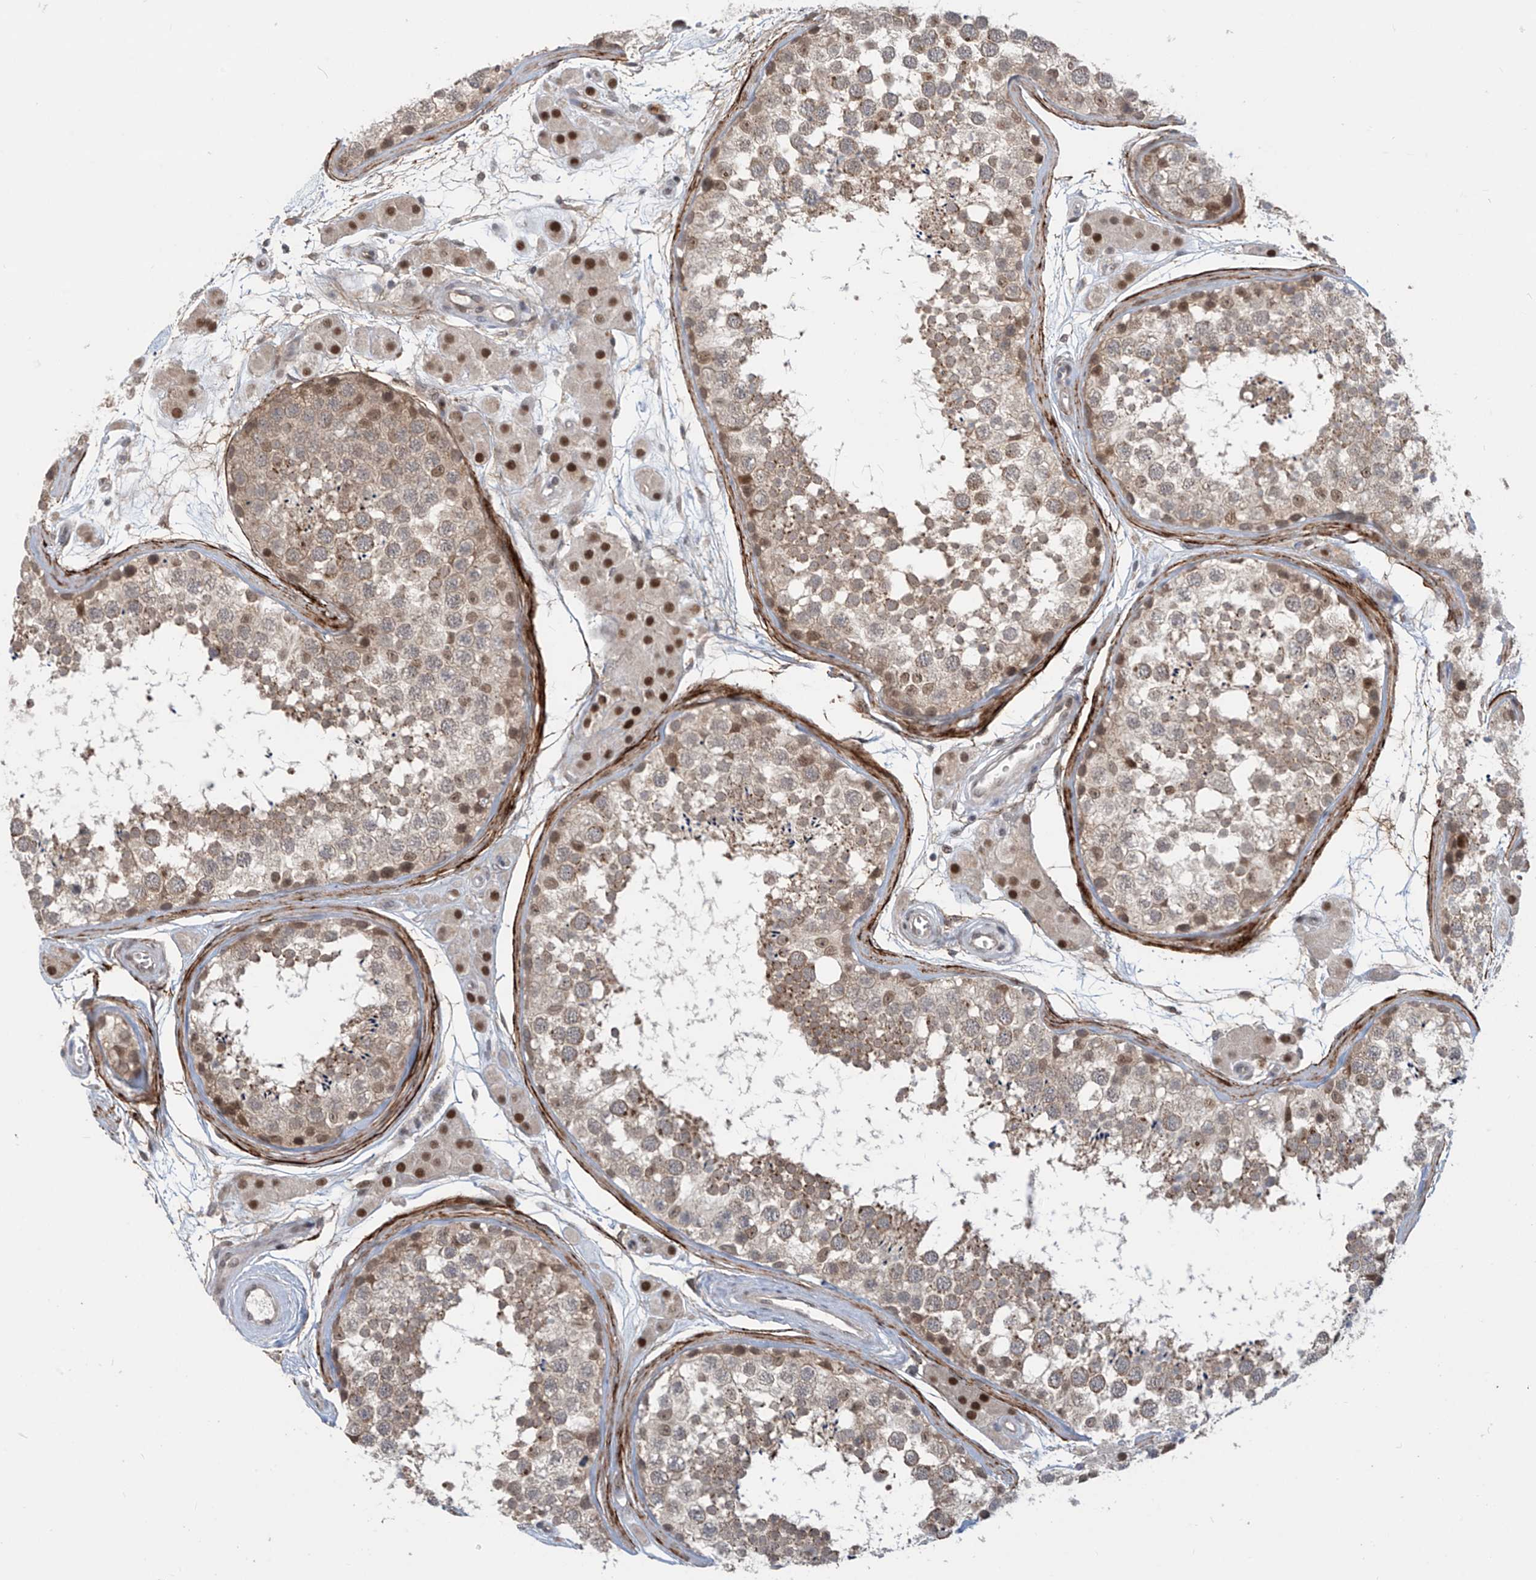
{"staining": {"intensity": "moderate", "quantity": ">75%", "location": "cytoplasmic/membranous,nuclear"}, "tissue": "testis", "cell_type": "Cells in seminiferous ducts", "image_type": "normal", "snomed": [{"axis": "morphology", "description": "Normal tissue, NOS"}, {"axis": "topography", "description": "Testis"}], "caption": "An IHC image of benign tissue is shown. Protein staining in brown shows moderate cytoplasmic/membranous,nuclear positivity in testis within cells in seminiferous ducts.", "gene": "LAGE3", "patient": {"sex": "male", "age": 56}}